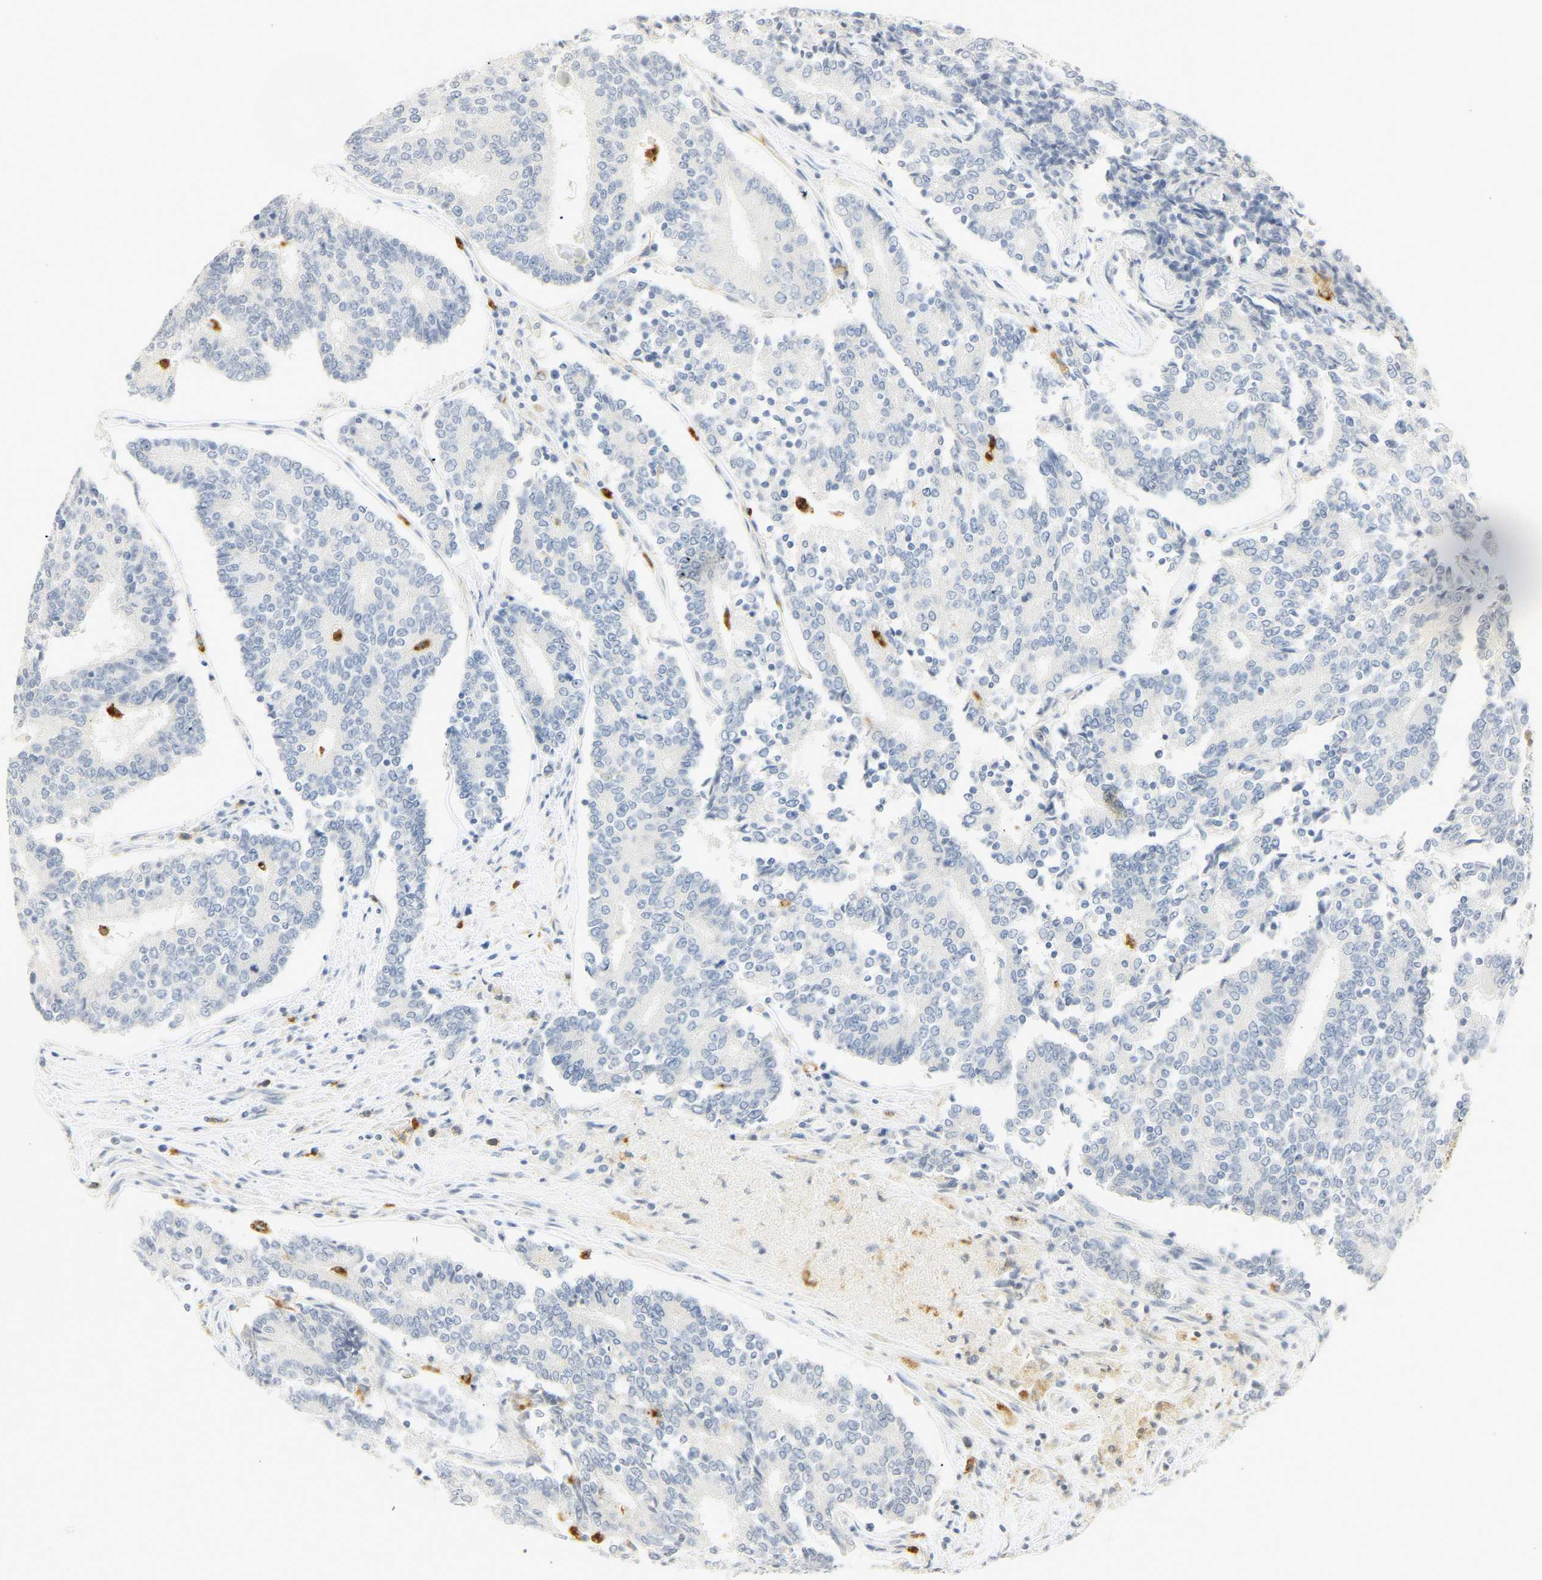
{"staining": {"intensity": "negative", "quantity": "none", "location": "none"}, "tissue": "prostate cancer", "cell_type": "Tumor cells", "image_type": "cancer", "snomed": [{"axis": "morphology", "description": "Normal tissue, NOS"}, {"axis": "morphology", "description": "Adenocarcinoma, High grade"}, {"axis": "topography", "description": "Prostate"}, {"axis": "topography", "description": "Seminal veicle"}], "caption": "Immunohistochemistry of human high-grade adenocarcinoma (prostate) demonstrates no positivity in tumor cells.", "gene": "CEACAM5", "patient": {"sex": "male", "age": 55}}